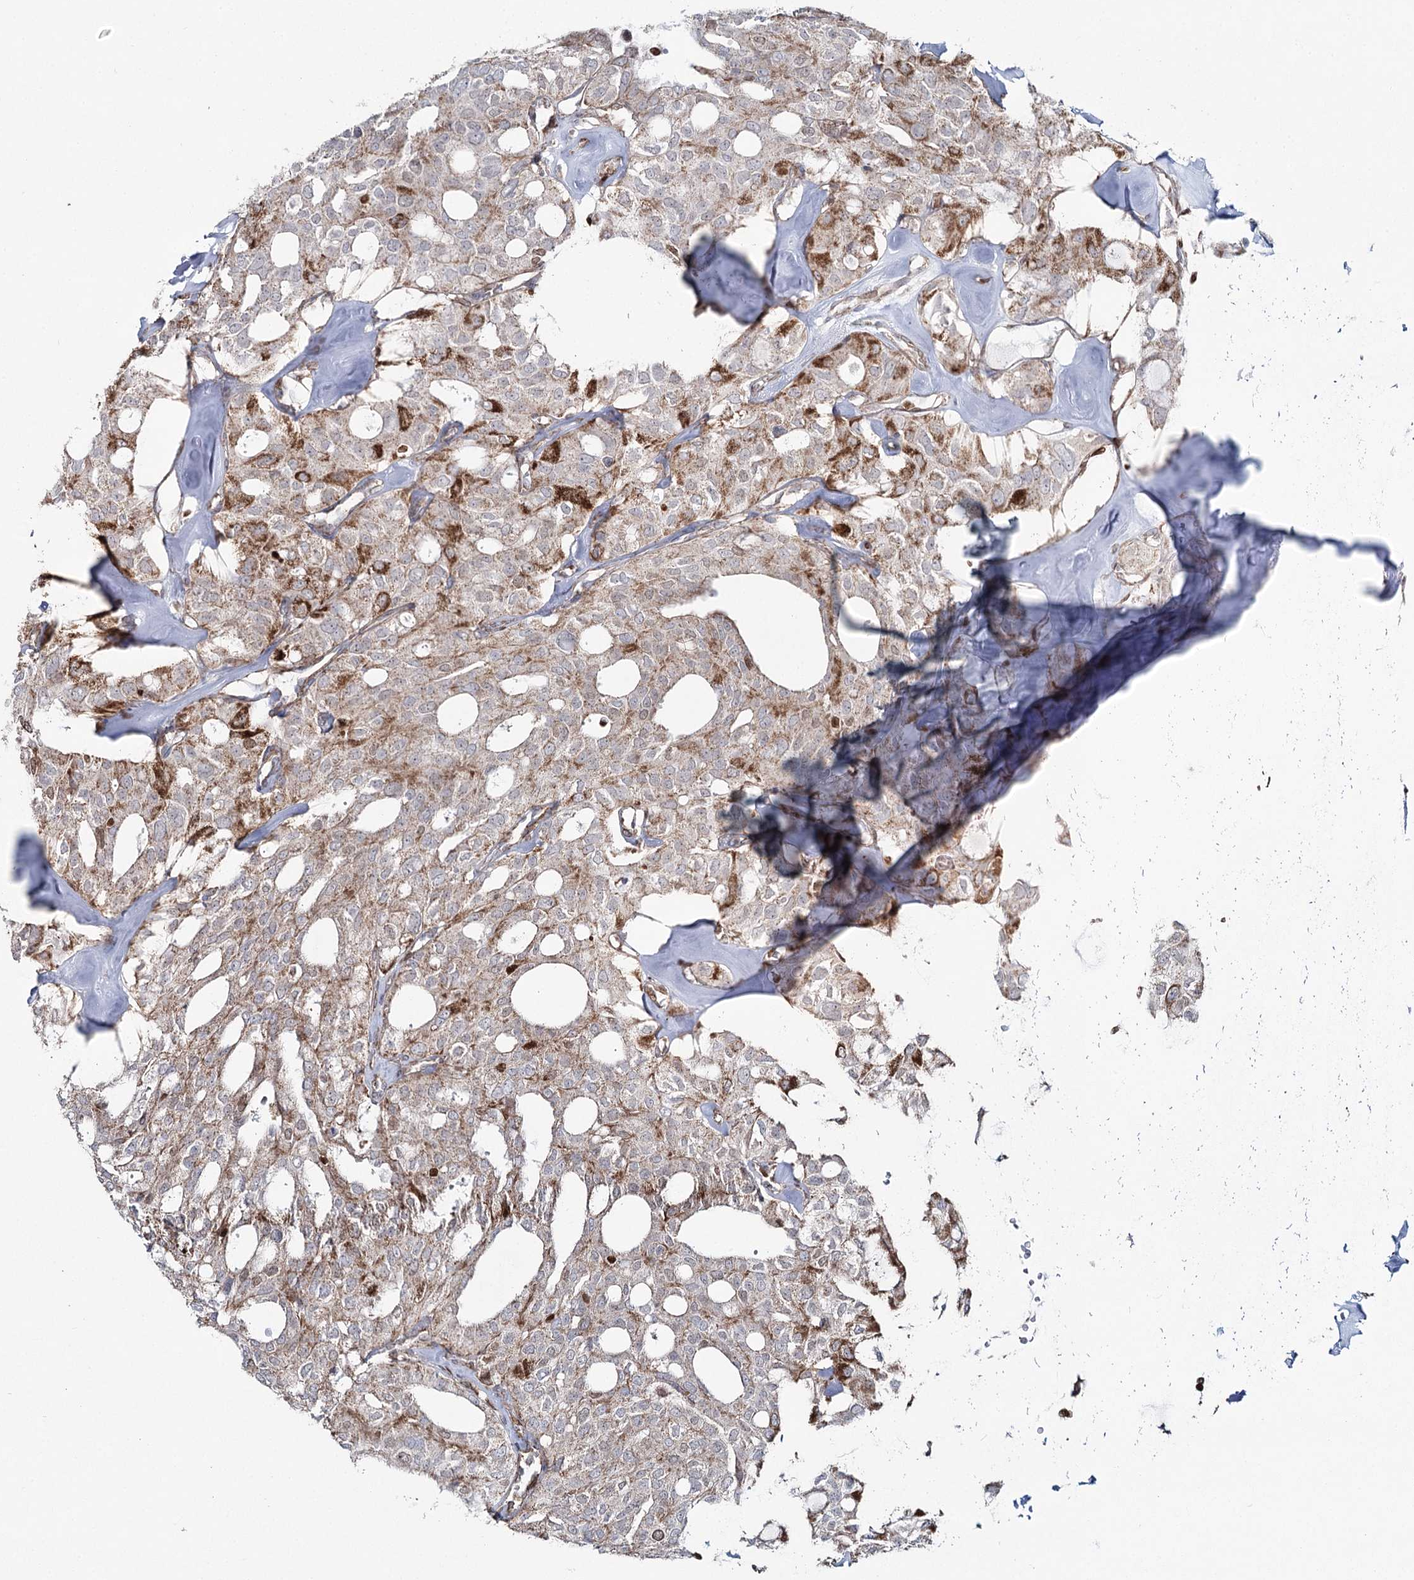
{"staining": {"intensity": "moderate", "quantity": "<25%", "location": "cytoplasmic/membranous"}, "tissue": "thyroid cancer", "cell_type": "Tumor cells", "image_type": "cancer", "snomed": [{"axis": "morphology", "description": "Follicular adenoma carcinoma, NOS"}, {"axis": "topography", "description": "Thyroid gland"}], "caption": "About <25% of tumor cells in human thyroid cancer (follicular adenoma carcinoma) exhibit moderate cytoplasmic/membranous protein staining as visualized by brown immunohistochemical staining.", "gene": "PDHX", "patient": {"sex": "male", "age": 75}}